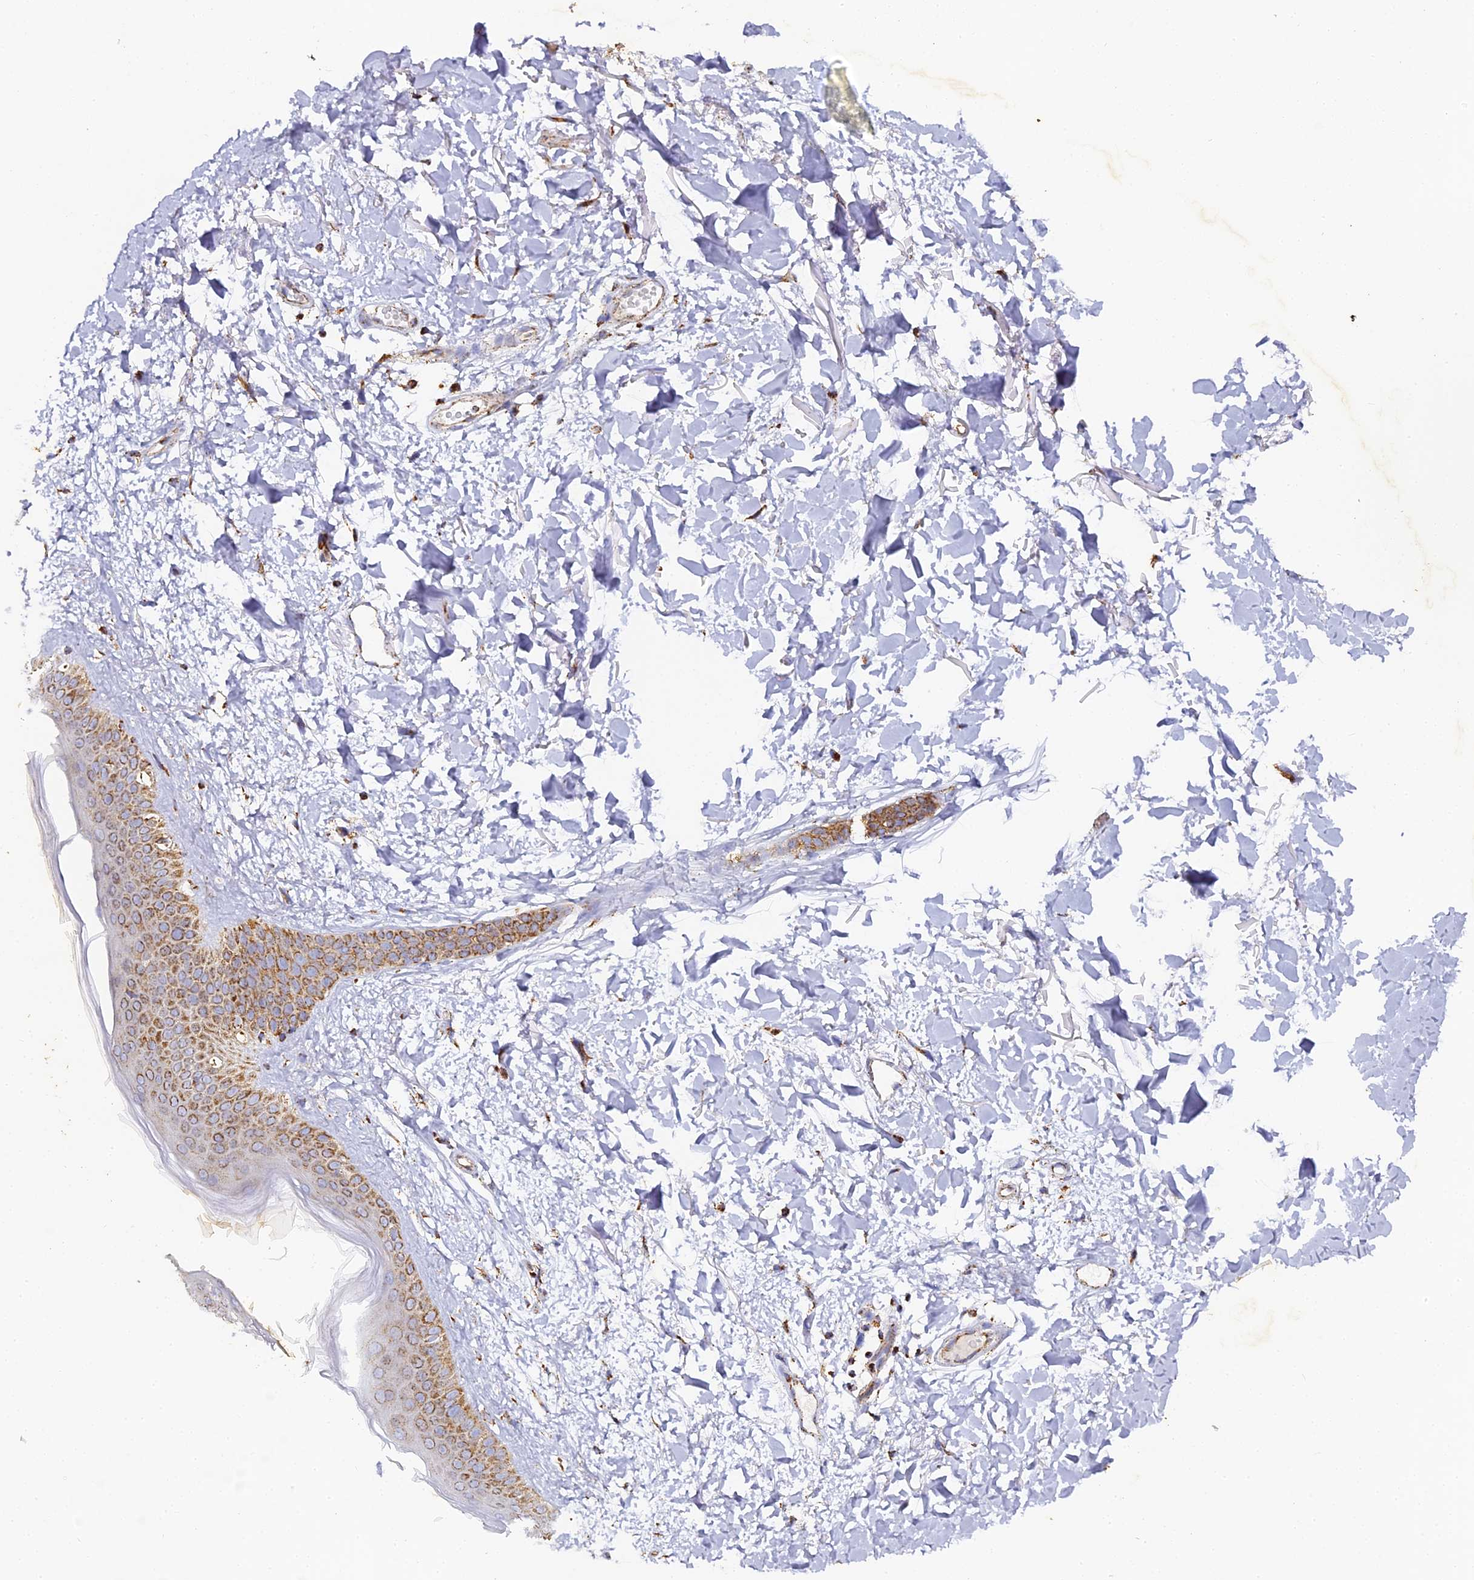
{"staining": {"intensity": "moderate", "quantity": "25%-75%", "location": "cytoplasmic/membranous"}, "tissue": "skin", "cell_type": "Fibroblasts", "image_type": "normal", "snomed": [{"axis": "morphology", "description": "Normal tissue, NOS"}, {"axis": "topography", "description": "Skin"}], "caption": "Protein positivity by immunohistochemistry shows moderate cytoplasmic/membranous positivity in approximately 25%-75% of fibroblasts in benign skin.", "gene": "DONSON", "patient": {"sex": "female", "age": 58}}